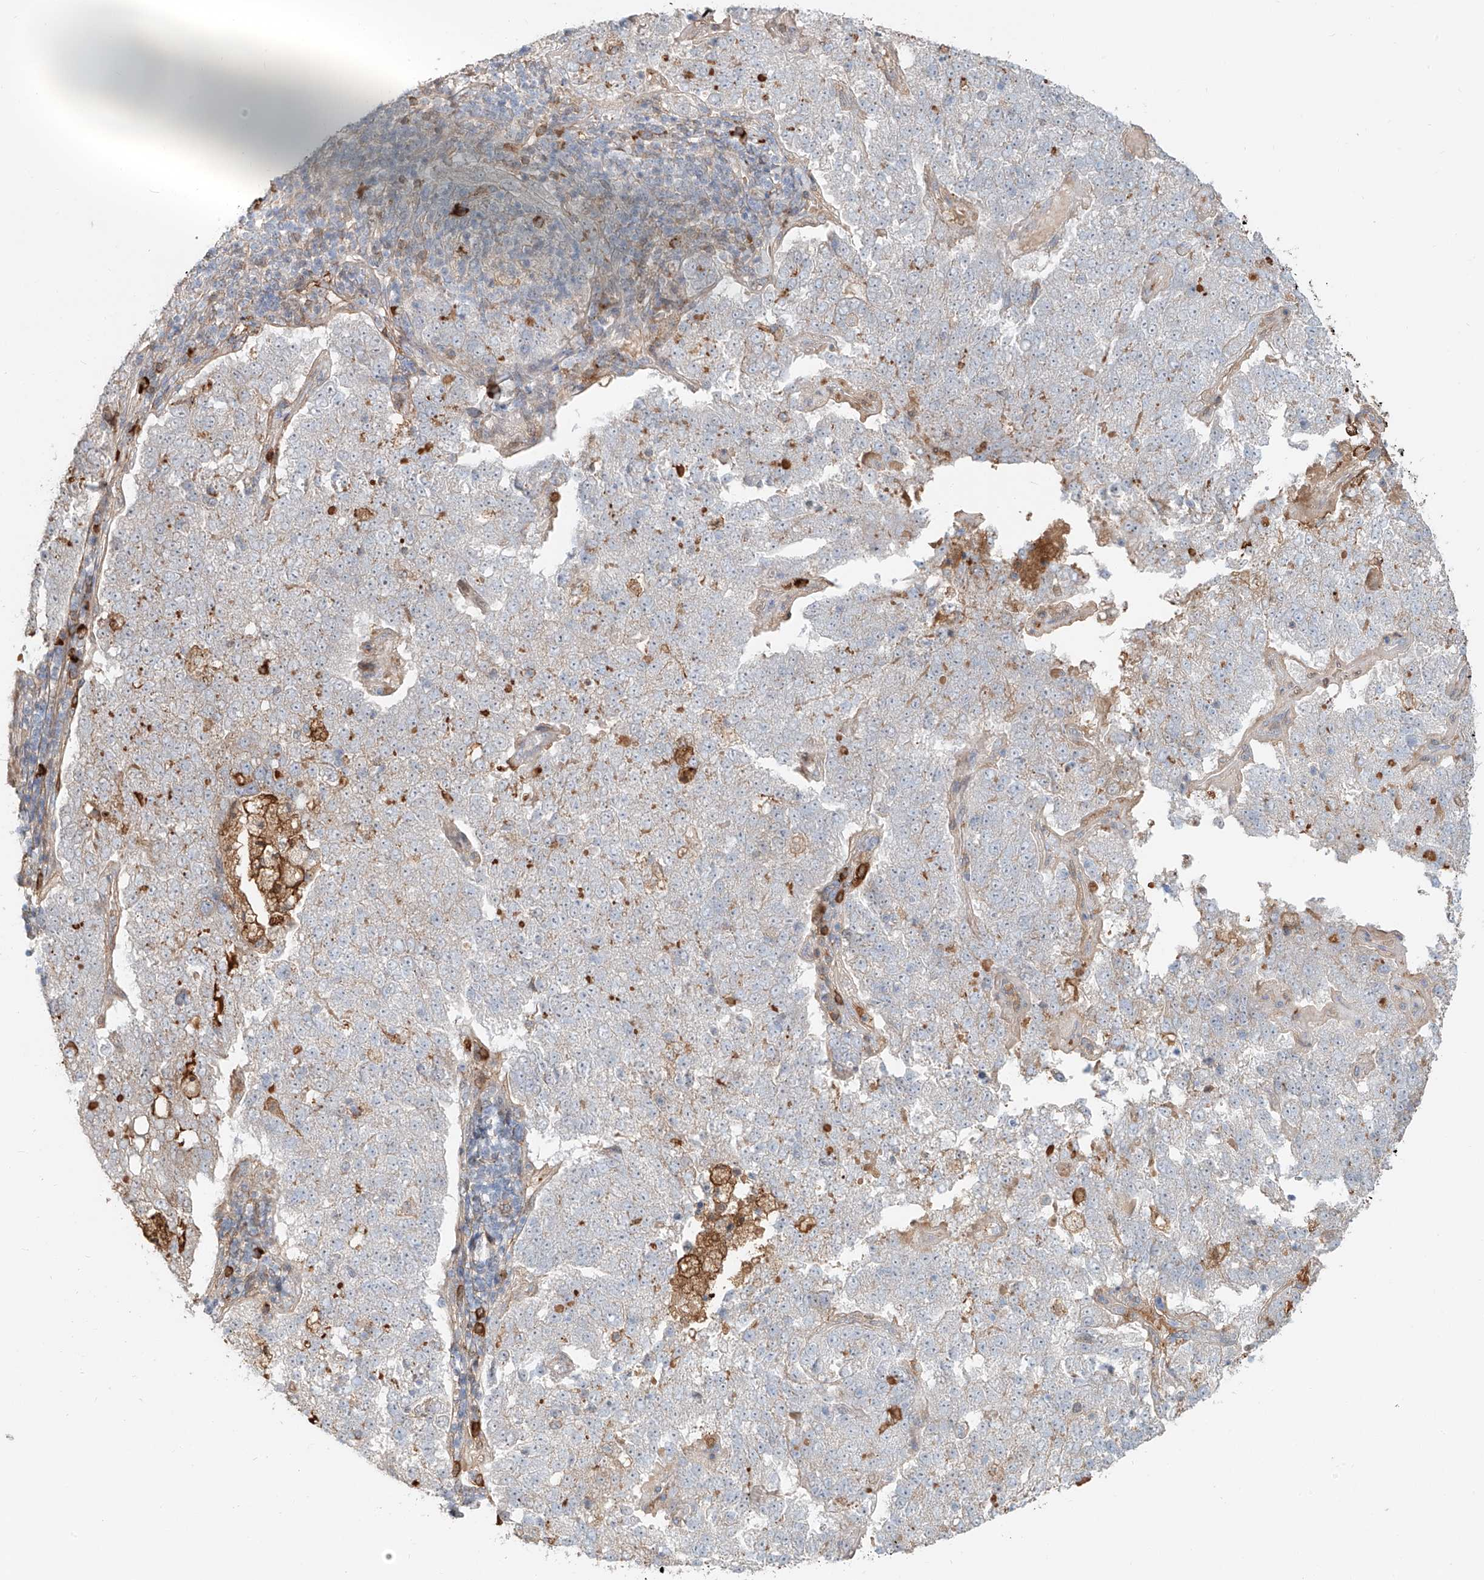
{"staining": {"intensity": "negative", "quantity": "none", "location": "none"}, "tissue": "pancreatic cancer", "cell_type": "Tumor cells", "image_type": "cancer", "snomed": [{"axis": "morphology", "description": "Adenocarcinoma, NOS"}, {"axis": "topography", "description": "Pancreas"}], "caption": "Immunohistochemistry of human pancreatic cancer reveals no expression in tumor cells.", "gene": "CEP162", "patient": {"sex": "female", "age": 61}}